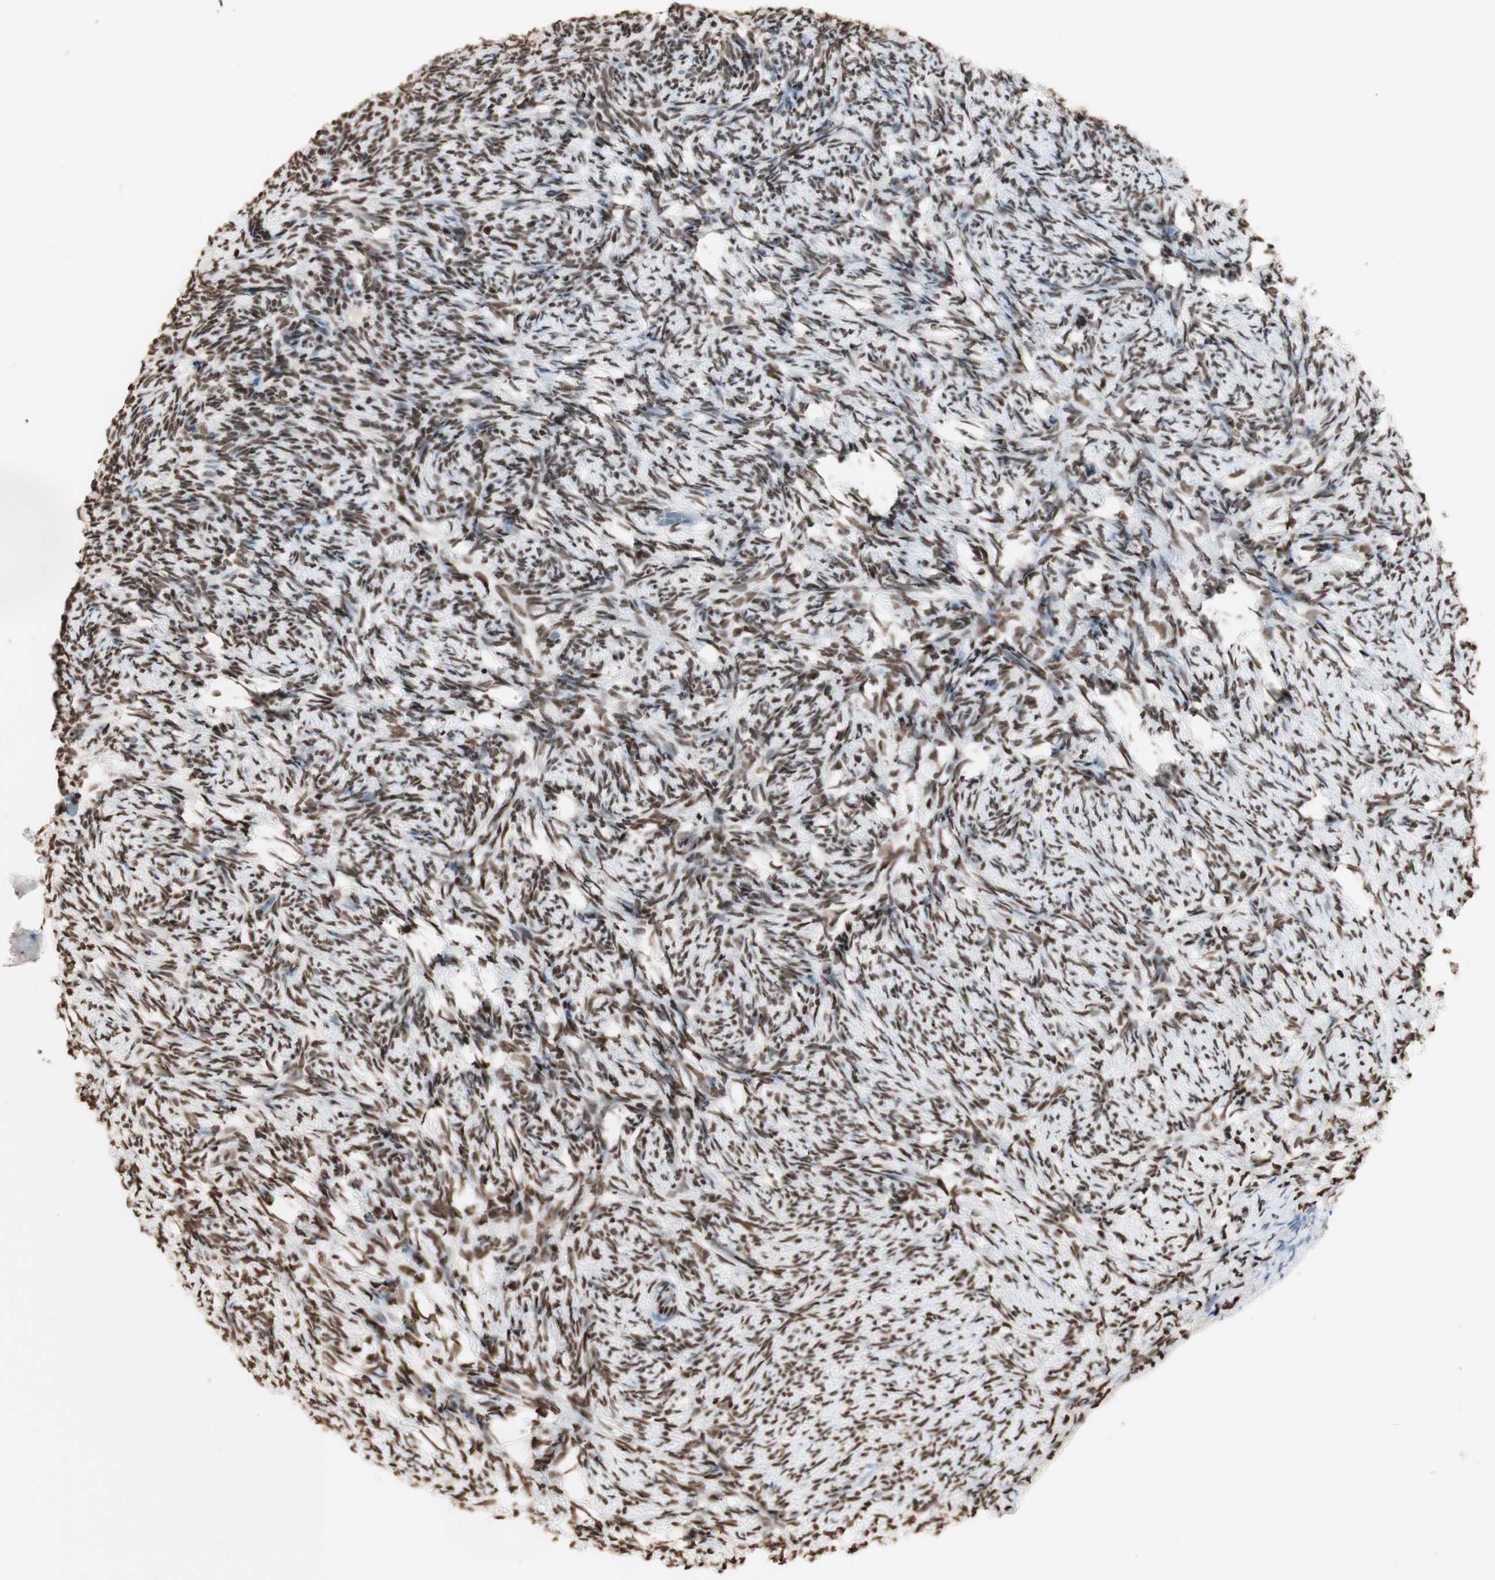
{"staining": {"intensity": "moderate", "quantity": ">75%", "location": "nuclear"}, "tissue": "ovary", "cell_type": "Ovarian stroma cells", "image_type": "normal", "snomed": [{"axis": "morphology", "description": "Normal tissue, NOS"}, {"axis": "topography", "description": "Ovary"}], "caption": "Human ovary stained with a brown dye exhibits moderate nuclear positive staining in approximately >75% of ovarian stroma cells.", "gene": "HNRNPA2B1", "patient": {"sex": "female", "age": 60}}